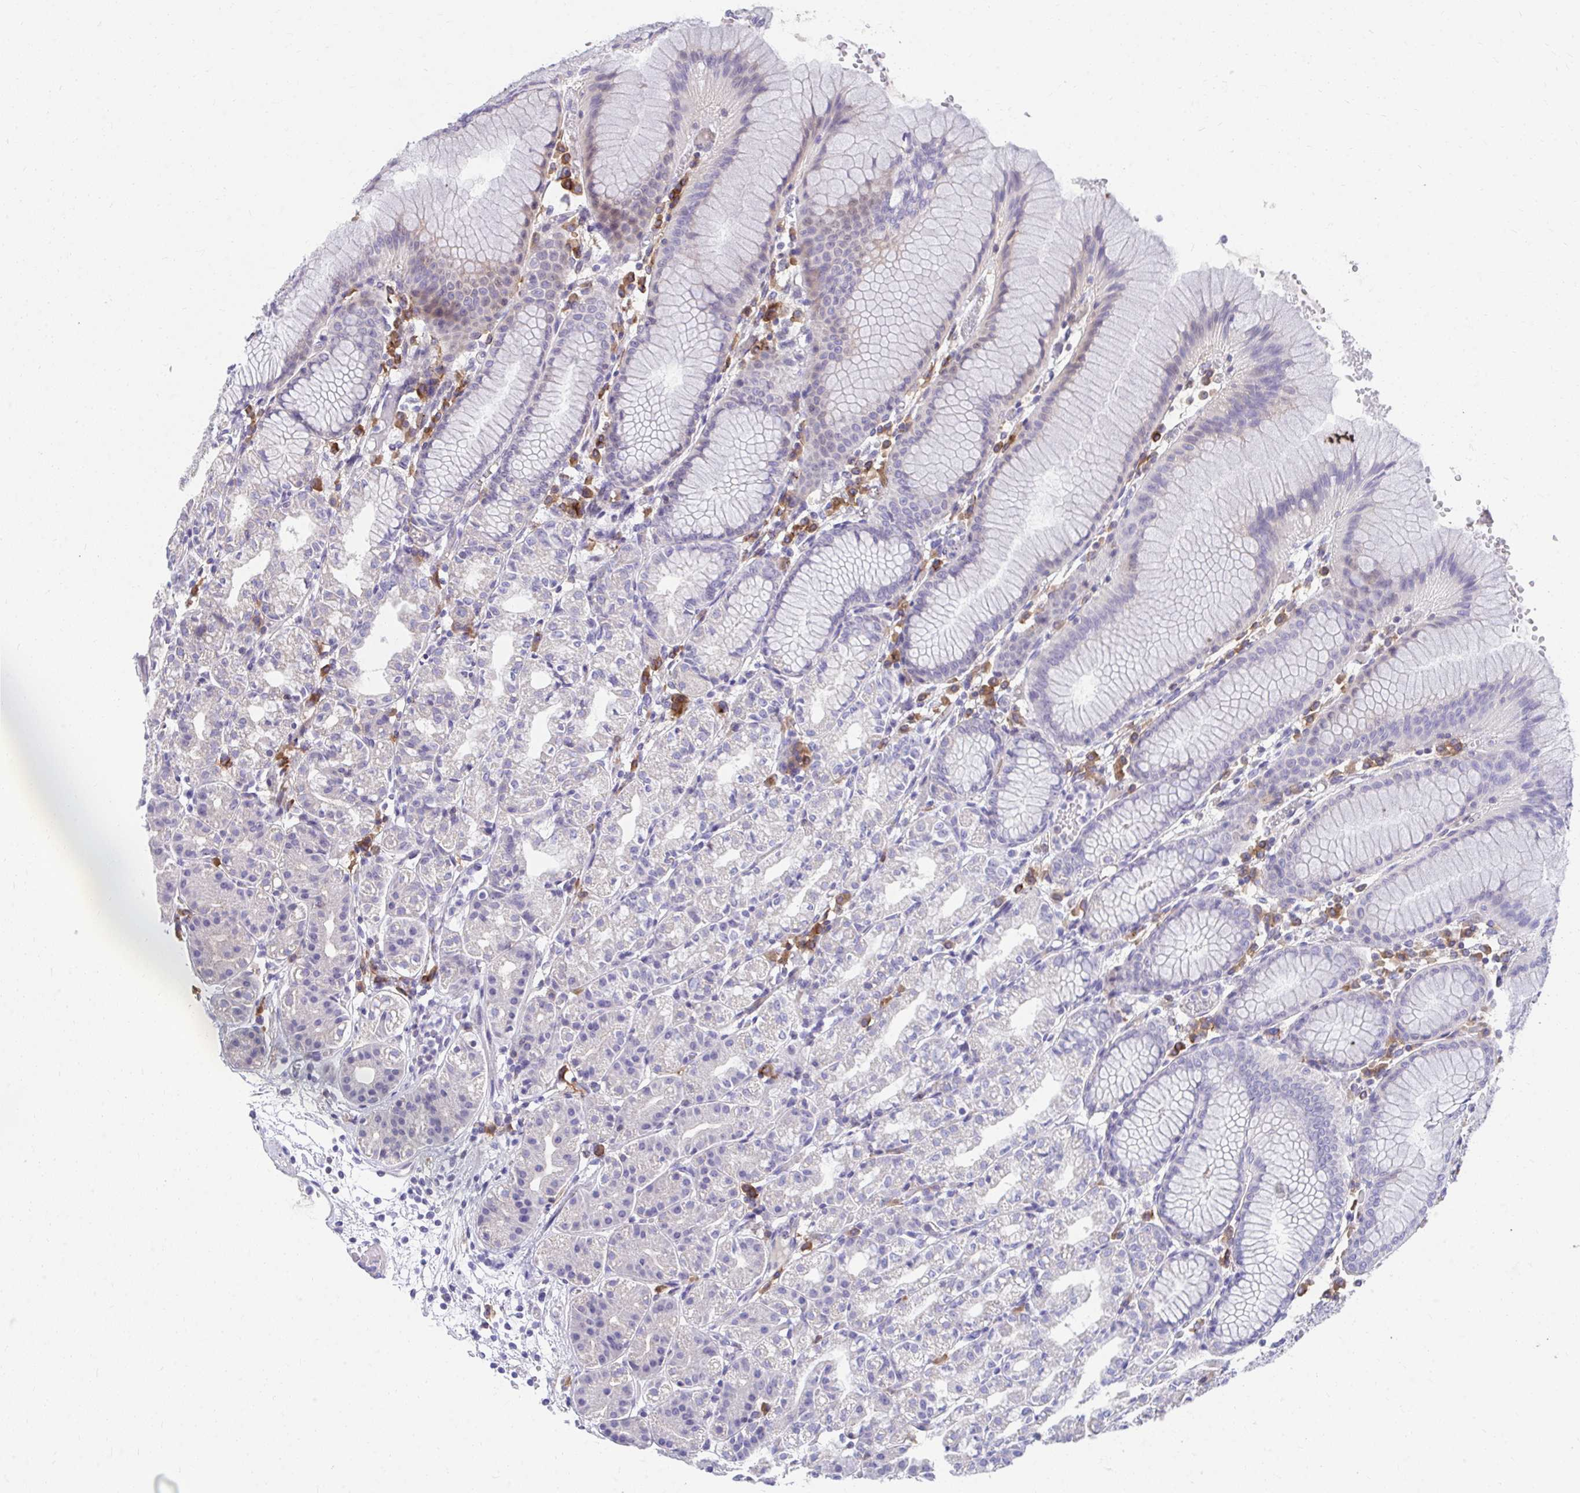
{"staining": {"intensity": "negative", "quantity": "none", "location": "none"}, "tissue": "stomach", "cell_type": "Glandular cells", "image_type": "normal", "snomed": [{"axis": "morphology", "description": "Normal tissue, NOS"}, {"axis": "topography", "description": "Stomach"}], "caption": "A high-resolution micrograph shows IHC staining of normal stomach, which shows no significant expression in glandular cells. (IHC, brightfield microscopy, high magnification).", "gene": "SLAMF7", "patient": {"sex": "female", "age": 57}}